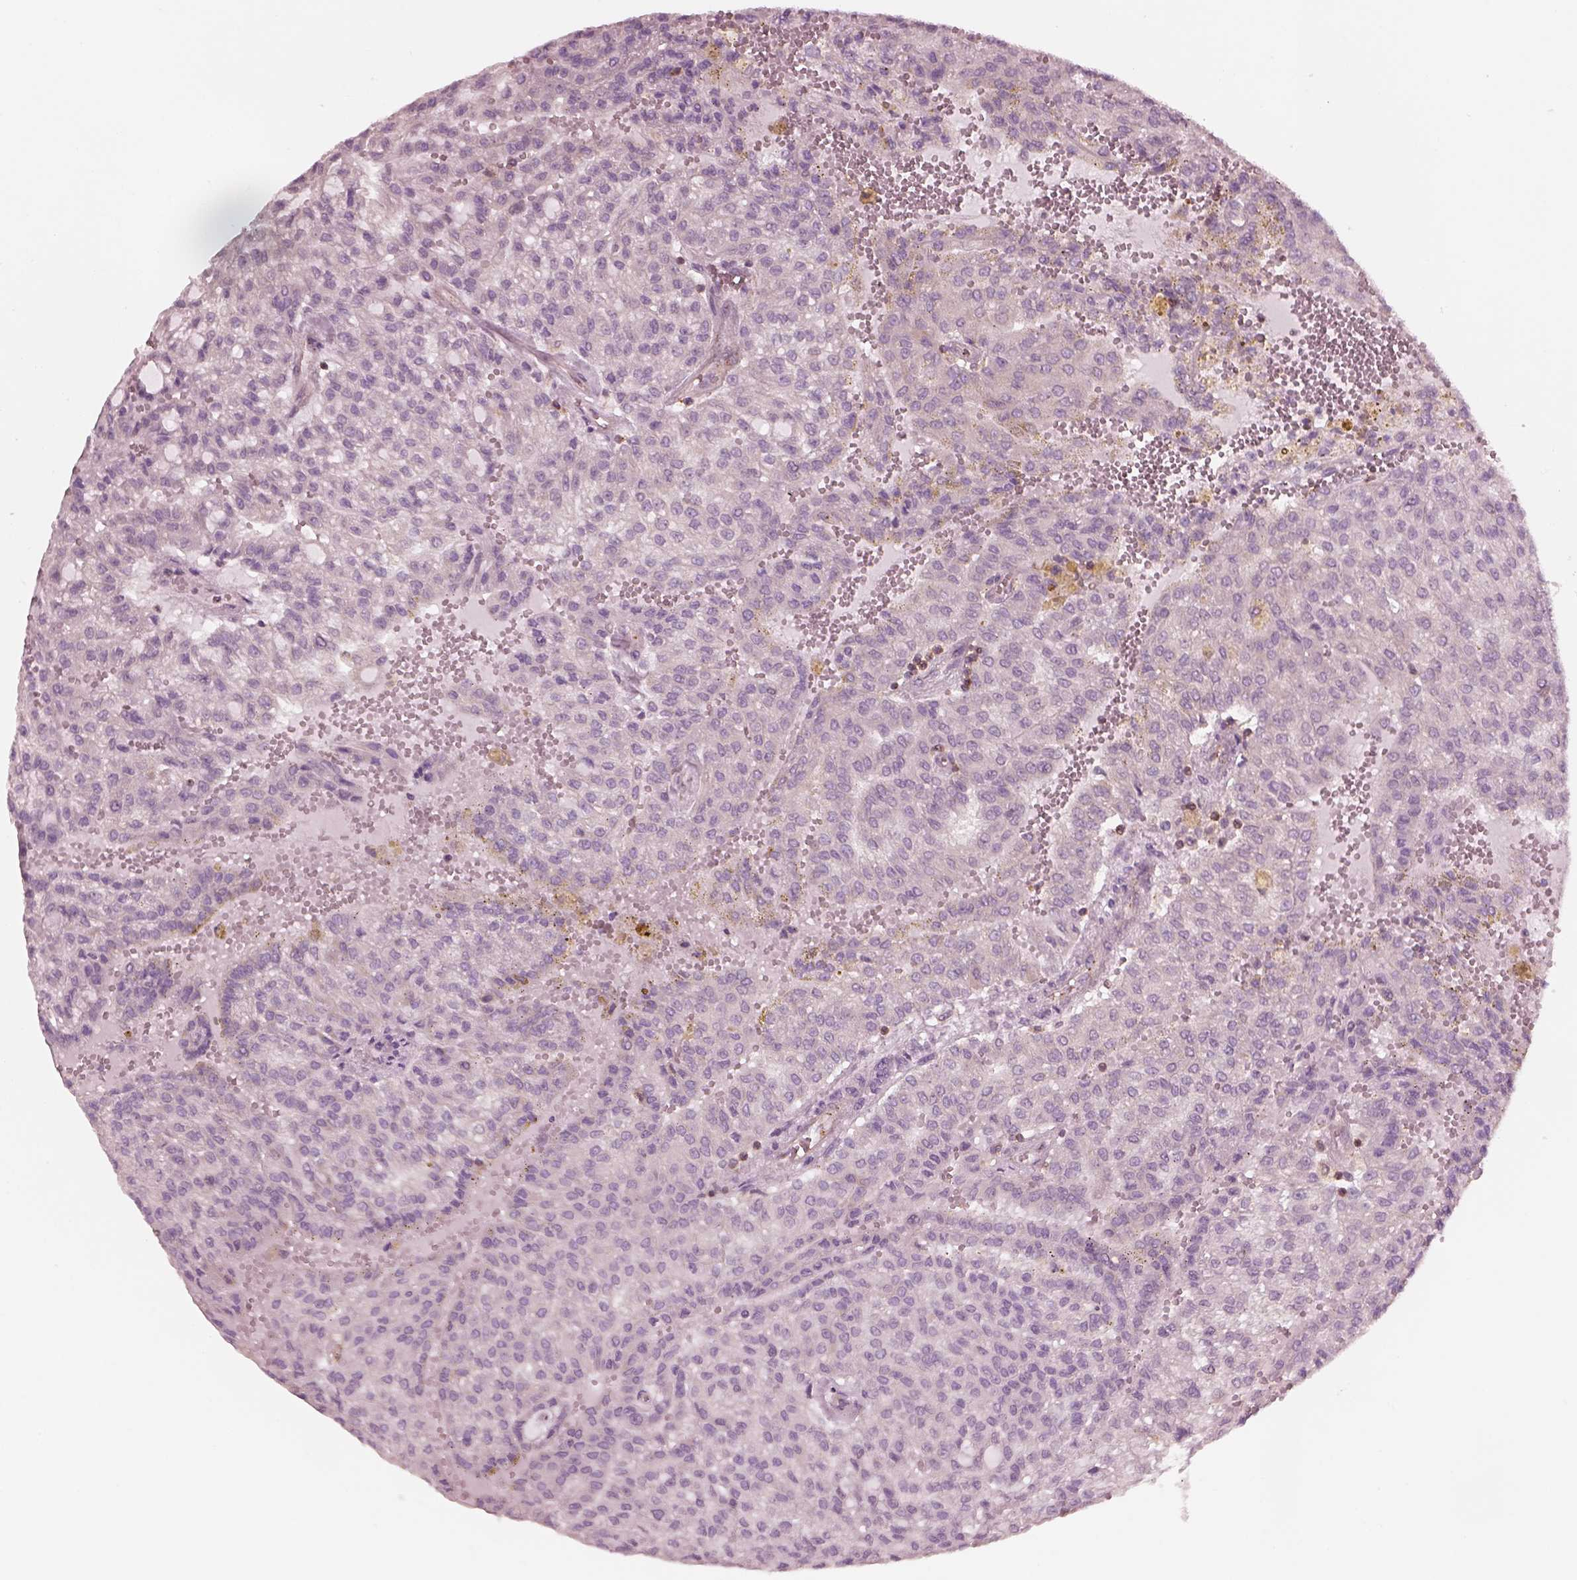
{"staining": {"intensity": "negative", "quantity": "none", "location": "none"}, "tissue": "renal cancer", "cell_type": "Tumor cells", "image_type": "cancer", "snomed": [{"axis": "morphology", "description": "Adenocarcinoma, NOS"}, {"axis": "topography", "description": "Kidney"}], "caption": "Renal cancer was stained to show a protein in brown. There is no significant staining in tumor cells.", "gene": "STK33", "patient": {"sex": "male", "age": 63}}